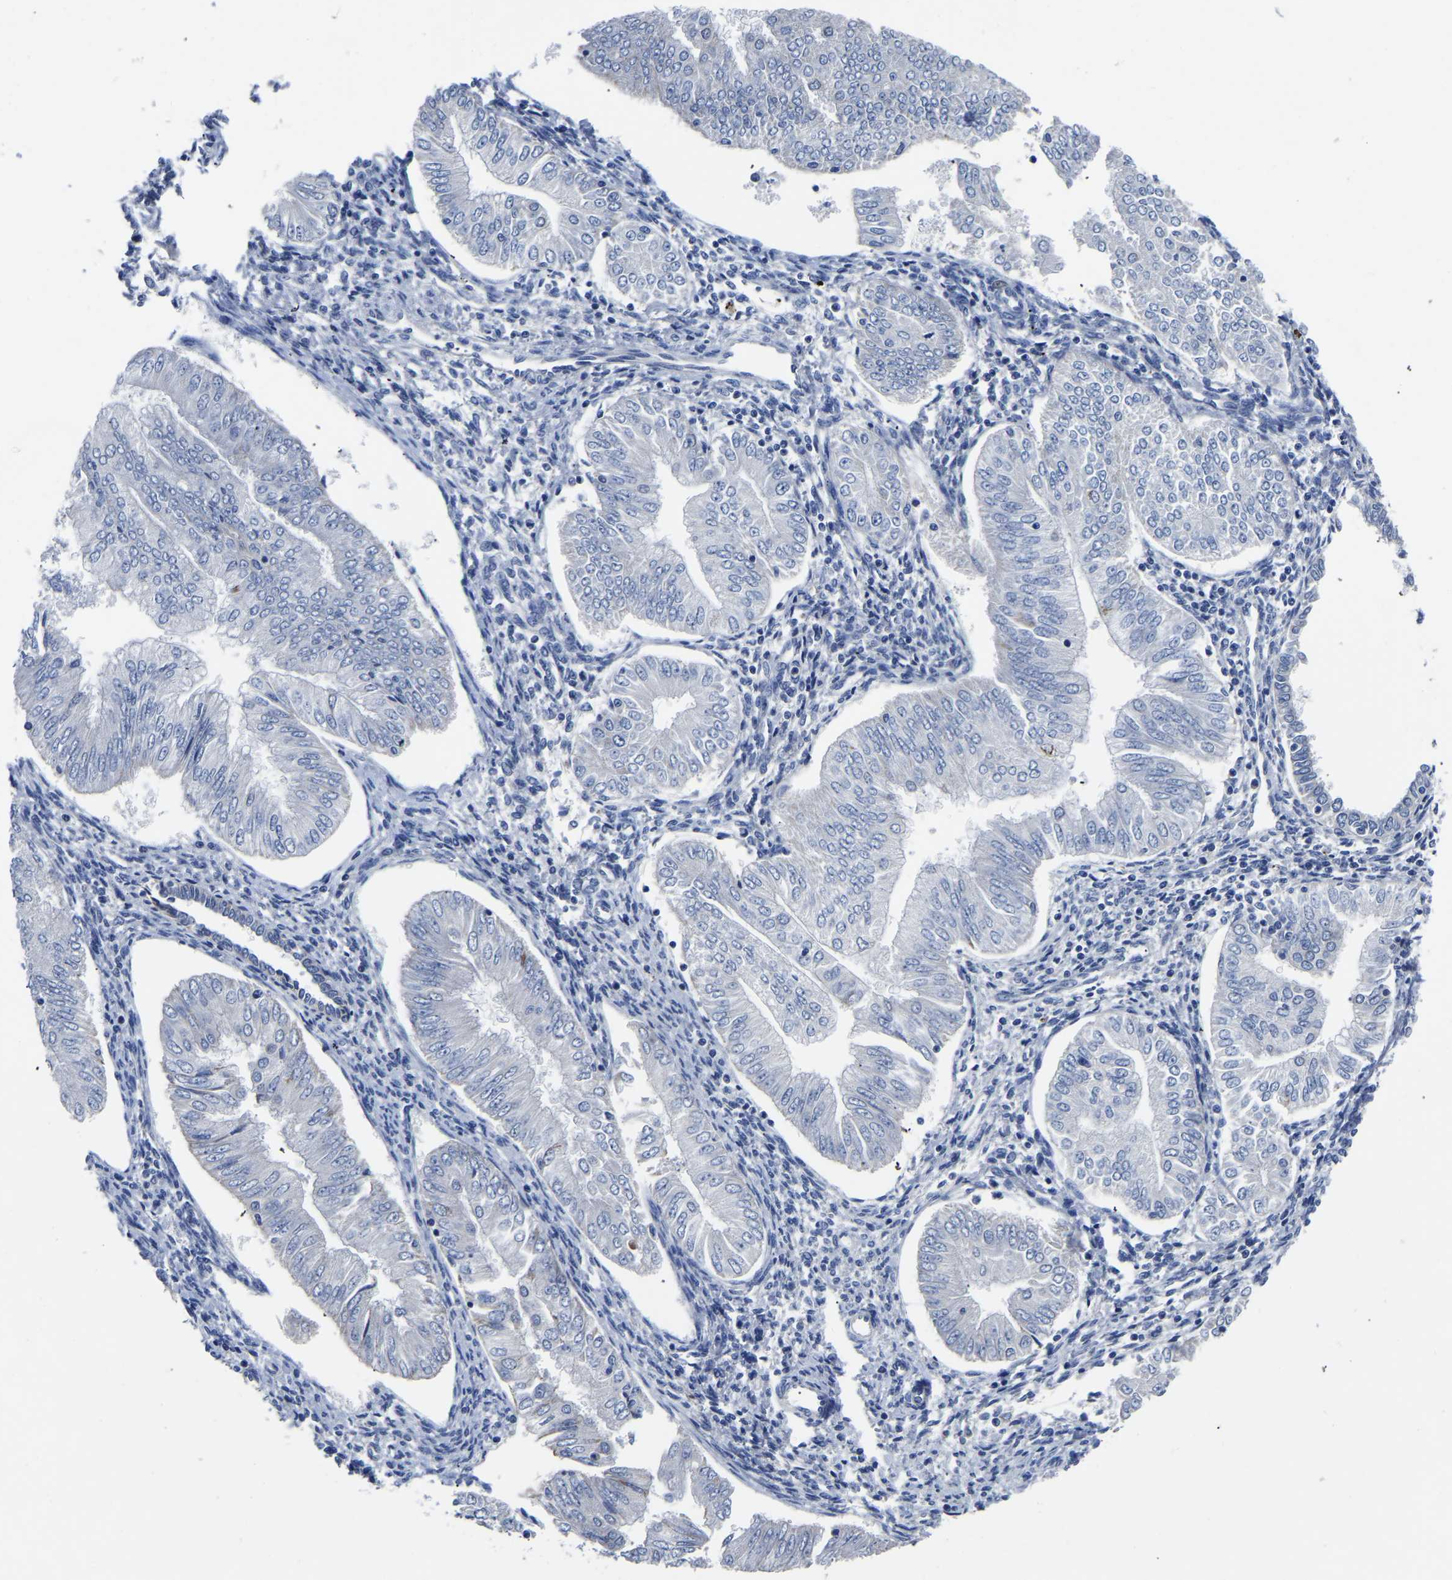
{"staining": {"intensity": "negative", "quantity": "none", "location": "none"}, "tissue": "endometrial cancer", "cell_type": "Tumor cells", "image_type": "cancer", "snomed": [{"axis": "morphology", "description": "Adenocarcinoma, NOS"}, {"axis": "topography", "description": "Endometrium"}], "caption": "High power microscopy histopathology image of an immunohistochemistry image of adenocarcinoma (endometrial), revealing no significant expression in tumor cells.", "gene": "FGD5", "patient": {"sex": "female", "age": 53}}